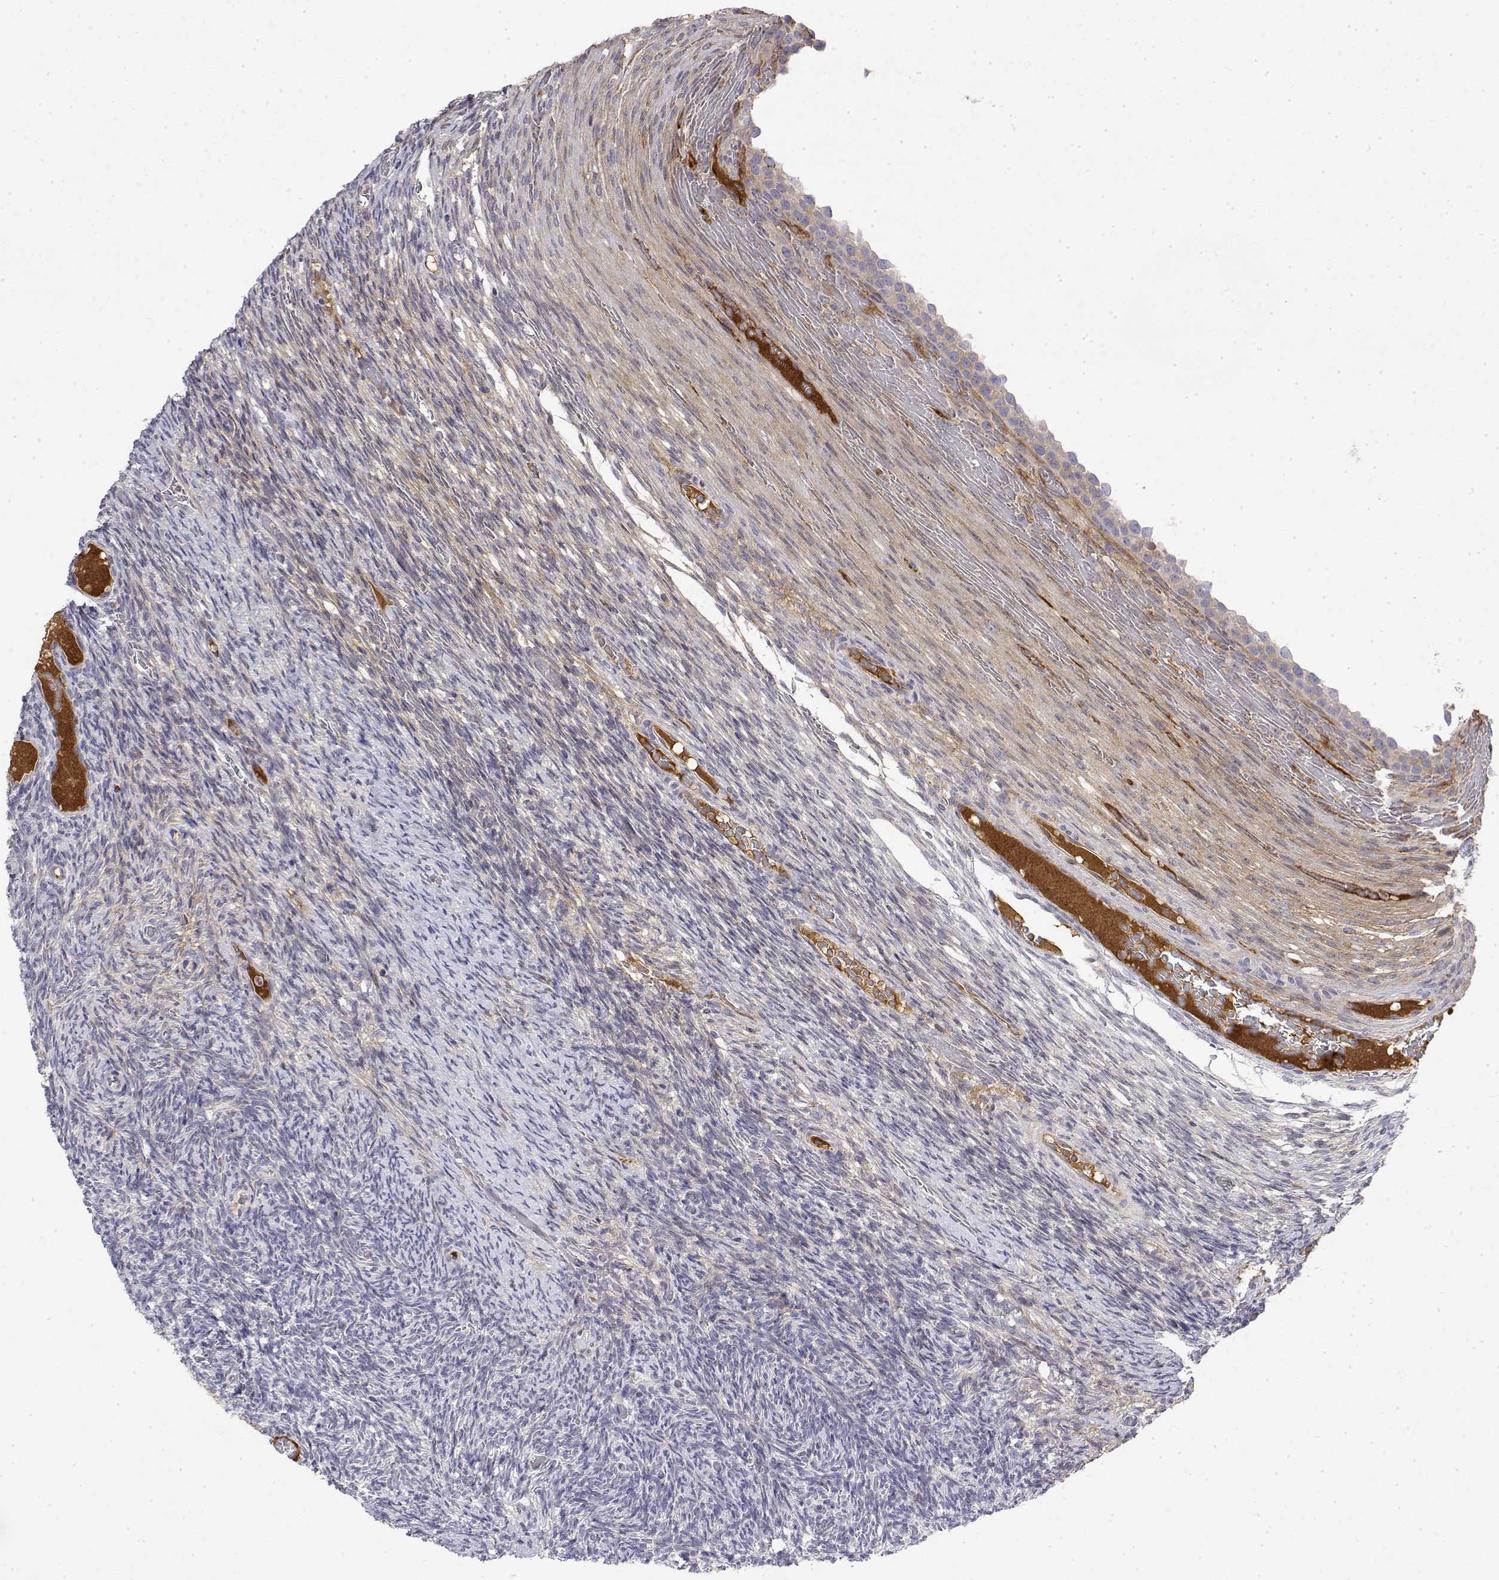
{"staining": {"intensity": "negative", "quantity": "none", "location": "none"}, "tissue": "ovary", "cell_type": "Follicle cells", "image_type": "normal", "snomed": [{"axis": "morphology", "description": "Normal tissue, NOS"}, {"axis": "topography", "description": "Ovary"}], "caption": "High power microscopy photomicrograph of an immunohistochemistry image of benign ovary, revealing no significant expression in follicle cells. Nuclei are stained in blue.", "gene": "IGFBP4", "patient": {"sex": "female", "age": 34}}